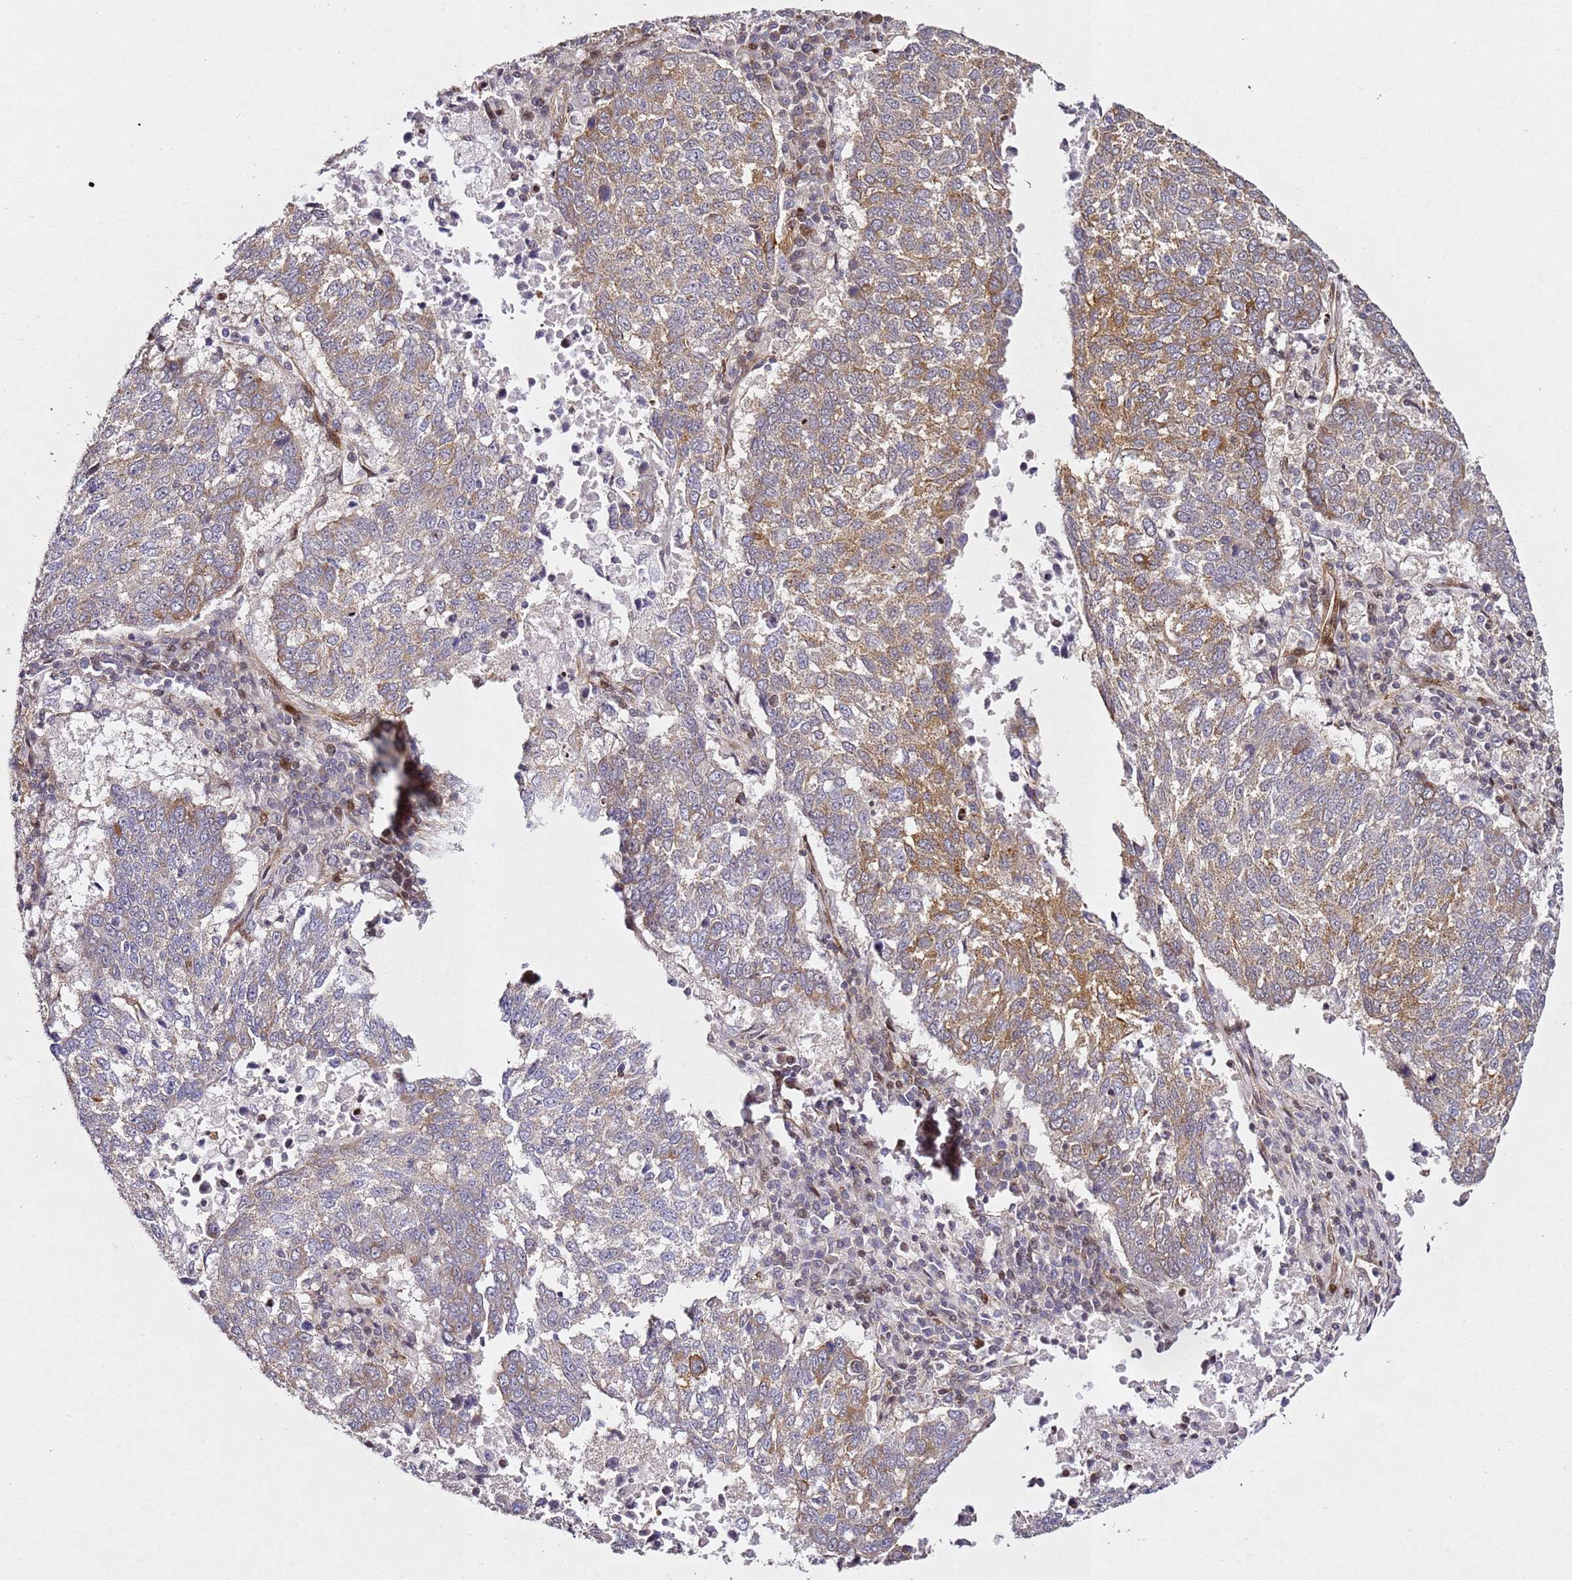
{"staining": {"intensity": "moderate", "quantity": "<25%", "location": "cytoplasmic/membranous"}, "tissue": "lung cancer", "cell_type": "Tumor cells", "image_type": "cancer", "snomed": [{"axis": "morphology", "description": "Squamous cell carcinoma, NOS"}, {"axis": "topography", "description": "Lung"}], "caption": "Human lung cancer (squamous cell carcinoma) stained with a brown dye exhibits moderate cytoplasmic/membranous positive positivity in approximately <25% of tumor cells.", "gene": "ZNF296", "patient": {"sex": "male", "age": 73}}